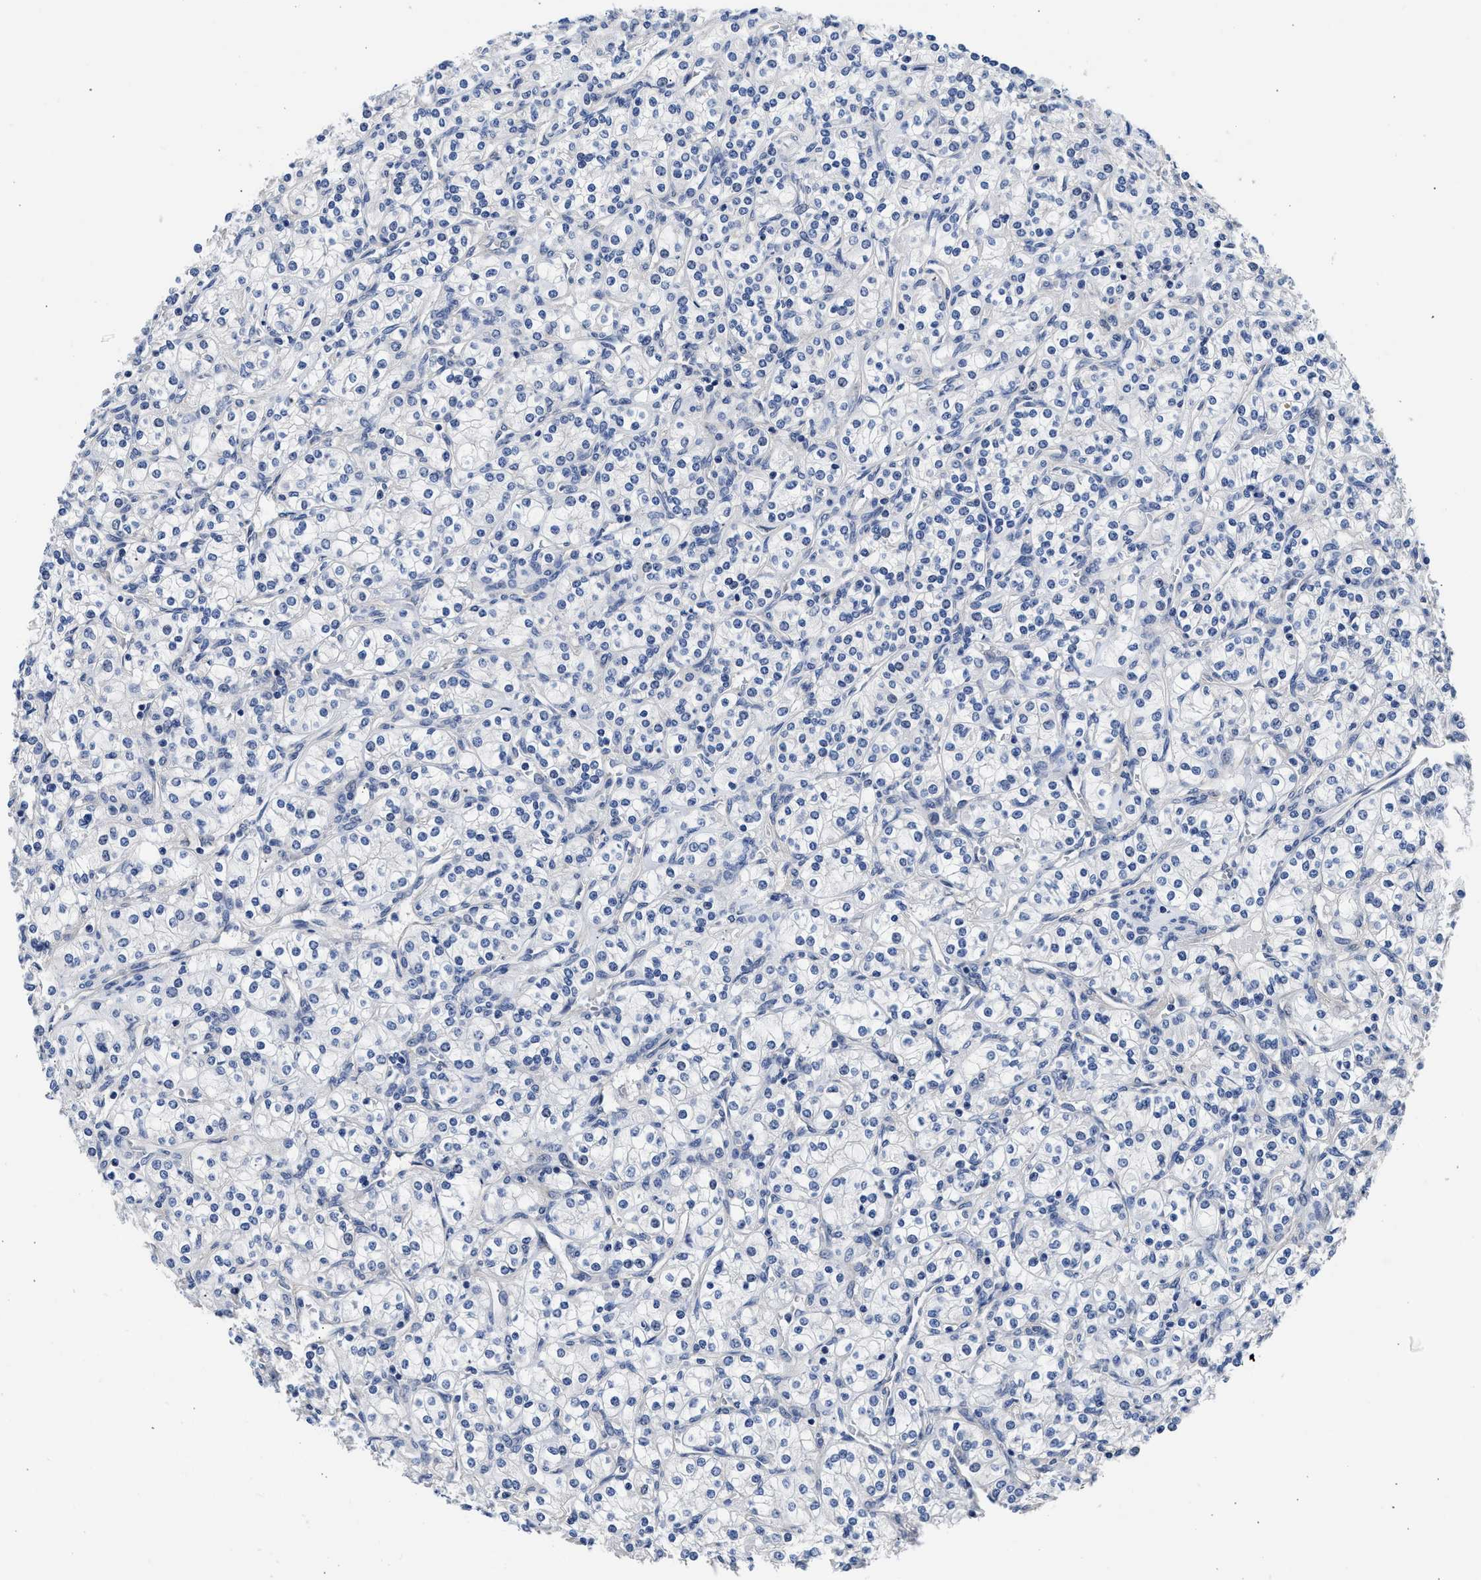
{"staining": {"intensity": "negative", "quantity": "none", "location": "none"}, "tissue": "renal cancer", "cell_type": "Tumor cells", "image_type": "cancer", "snomed": [{"axis": "morphology", "description": "Adenocarcinoma, NOS"}, {"axis": "topography", "description": "Kidney"}], "caption": "Histopathology image shows no significant protein staining in tumor cells of renal cancer.", "gene": "XPO5", "patient": {"sex": "male", "age": 77}}